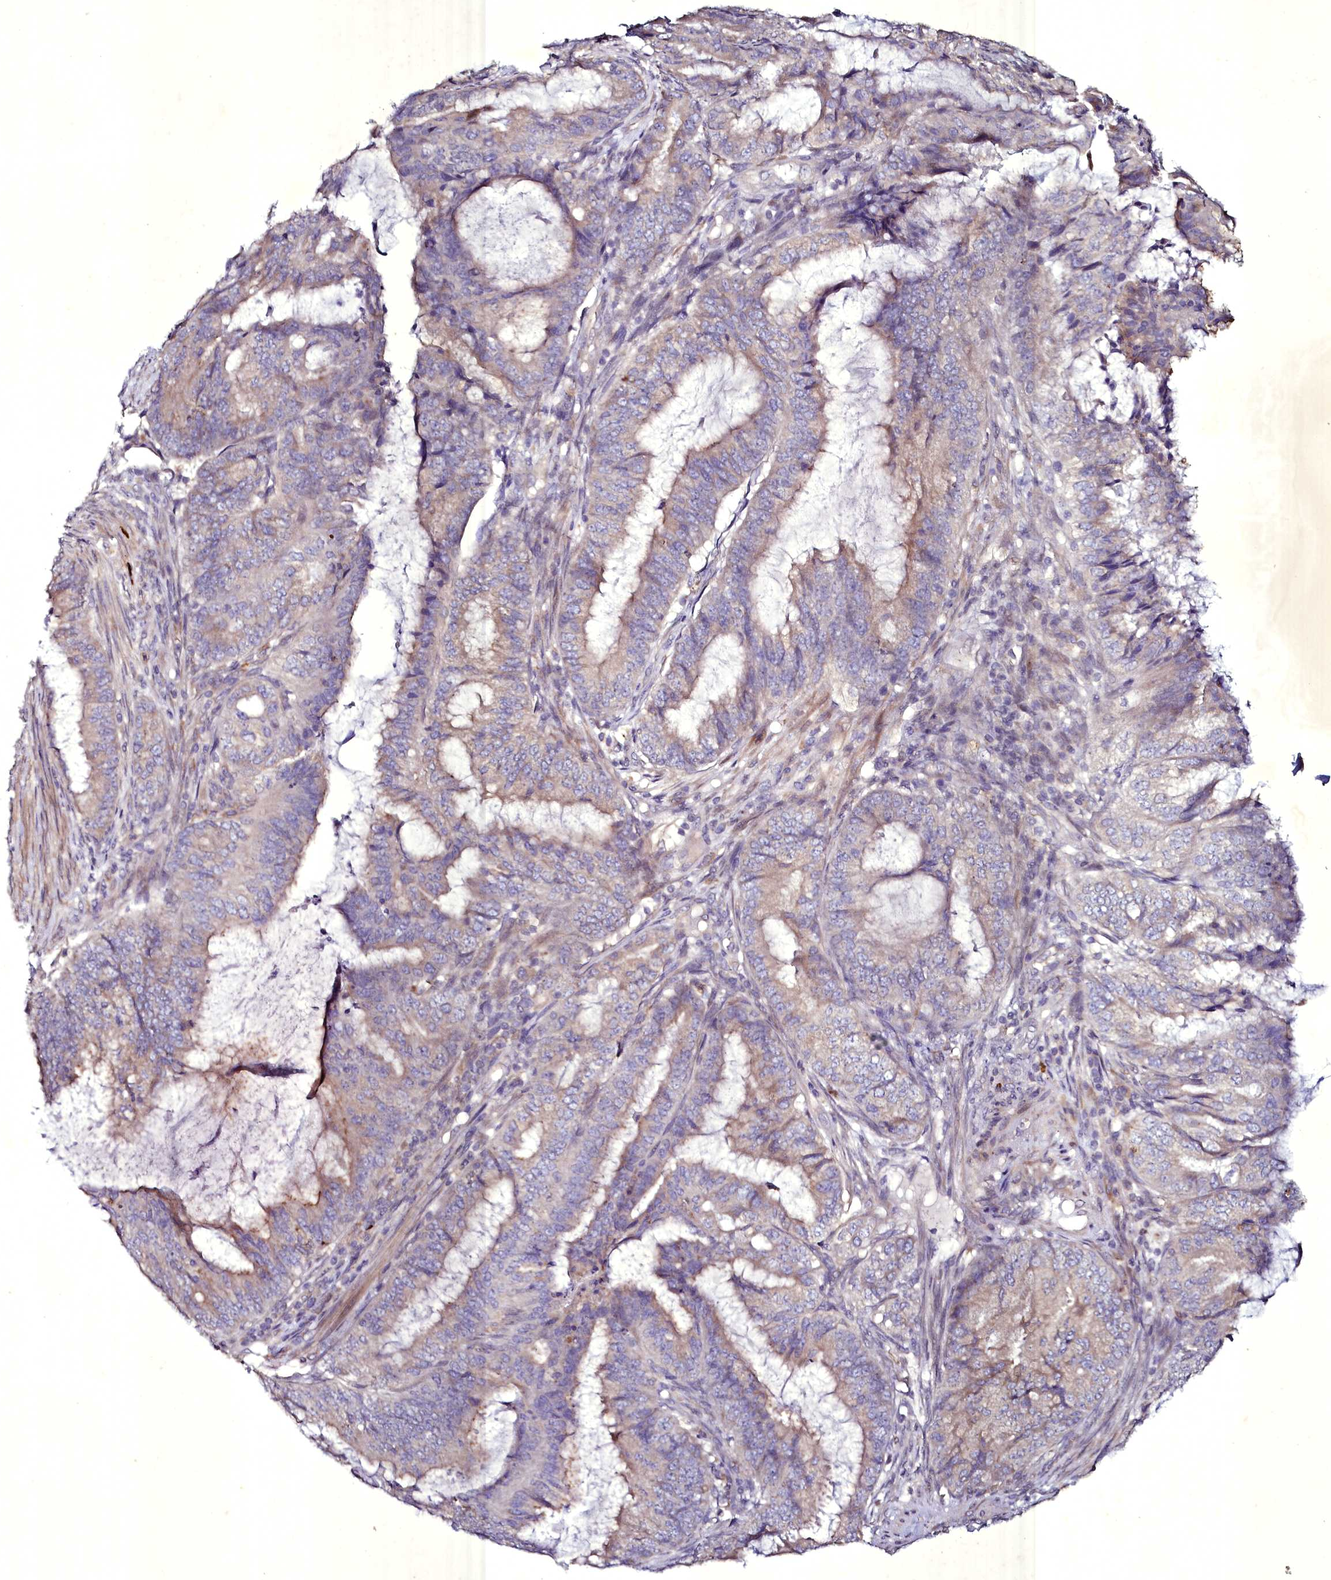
{"staining": {"intensity": "weak", "quantity": "<25%", "location": "cytoplasmic/membranous"}, "tissue": "endometrial cancer", "cell_type": "Tumor cells", "image_type": "cancer", "snomed": [{"axis": "morphology", "description": "Adenocarcinoma, NOS"}, {"axis": "topography", "description": "Endometrium"}], "caption": "This image is of endometrial adenocarcinoma stained with immunohistochemistry to label a protein in brown with the nuclei are counter-stained blue. There is no staining in tumor cells.", "gene": "SELENOT", "patient": {"sex": "female", "age": 51}}